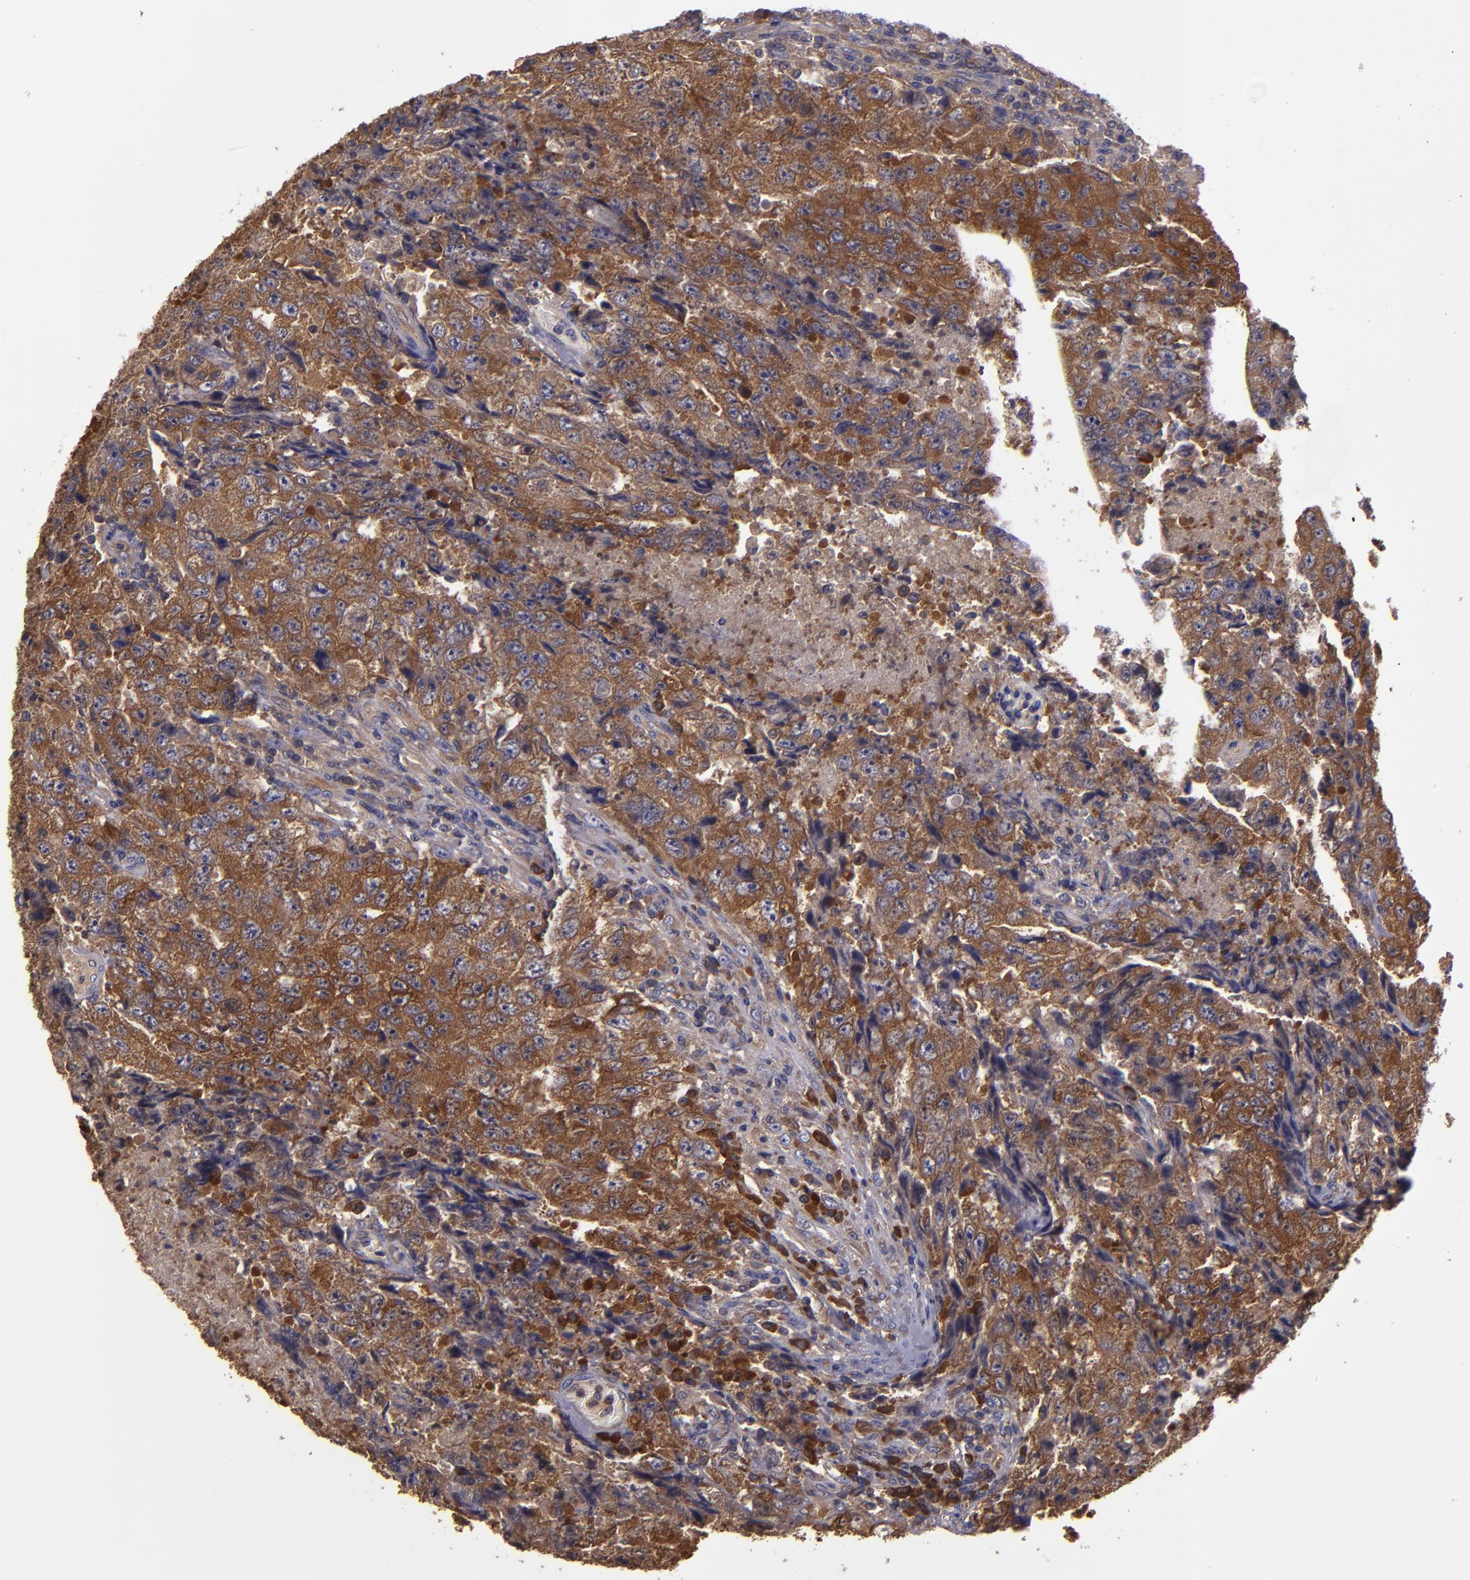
{"staining": {"intensity": "strong", "quantity": ">75%", "location": "cytoplasmic/membranous"}, "tissue": "testis cancer", "cell_type": "Tumor cells", "image_type": "cancer", "snomed": [{"axis": "morphology", "description": "Necrosis, NOS"}, {"axis": "morphology", "description": "Carcinoma, Embryonal, NOS"}, {"axis": "topography", "description": "Testis"}], "caption": "IHC micrograph of neoplastic tissue: embryonal carcinoma (testis) stained using immunohistochemistry (IHC) shows high levels of strong protein expression localized specifically in the cytoplasmic/membranous of tumor cells, appearing as a cytoplasmic/membranous brown color.", "gene": "CARS1", "patient": {"sex": "male", "age": 19}}